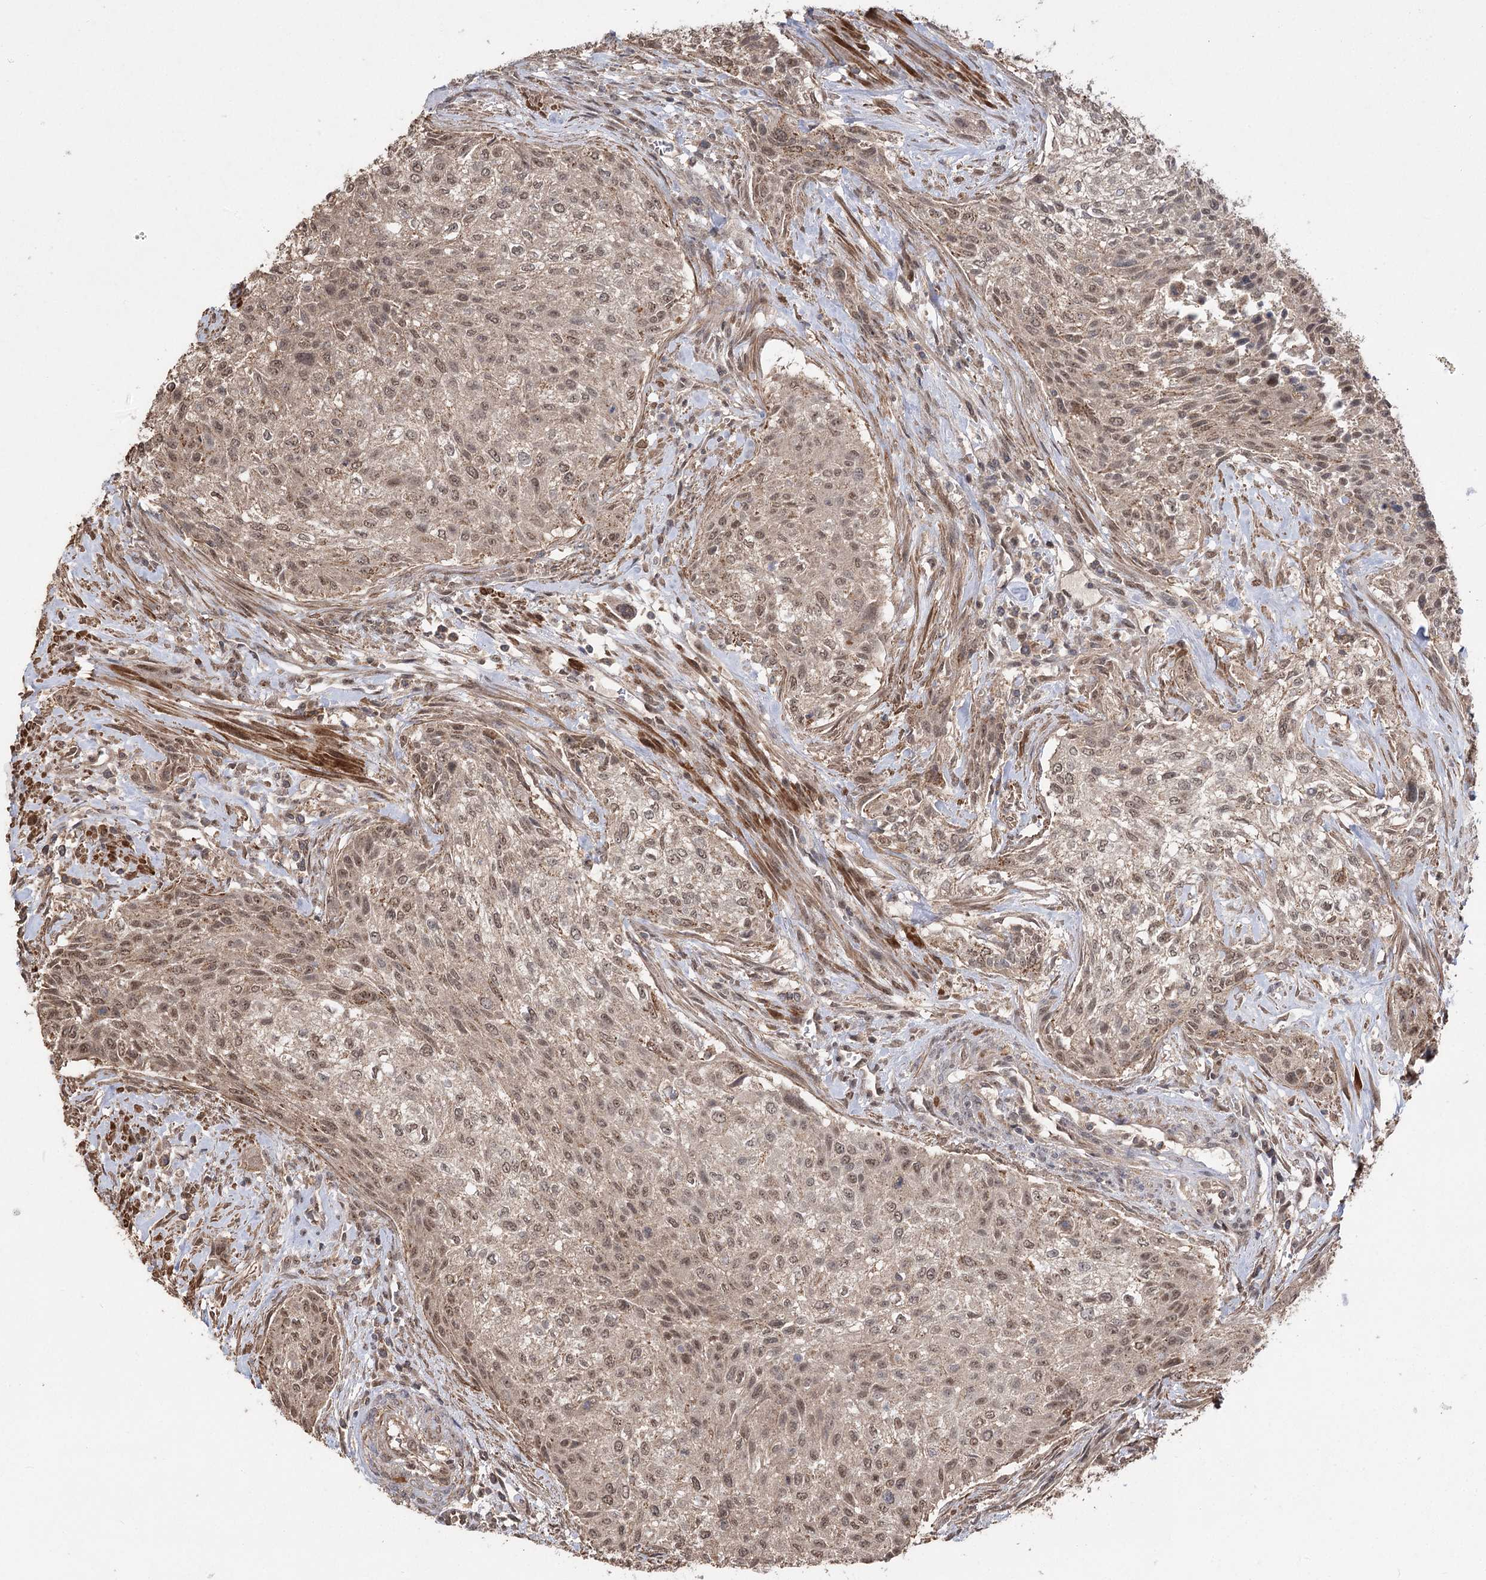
{"staining": {"intensity": "moderate", "quantity": ">75%", "location": "nuclear"}, "tissue": "urothelial cancer", "cell_type": "Tumor cells", "image_type": "cancer", "snomed": [{"axis": "morphology", "description": "Normal tissue, NOS"}, {"axis": "morphology", "description": "Urothelial carcinoma, NOS"}, {"axis": "topography", "description": "Urinary bladder"}, {"axis": "topography", "description": "Peripheral nerve tissue"}], "caption": "Immunohistochemistry (IHC) (DAB) staining of transitional cell carcinoma displays moderate nuclear protein staining in about >75% of tumor cells. Nuclei are stained in blue.", "gene": "TENM2", "patient": {"sex": "male", "age": 35}}